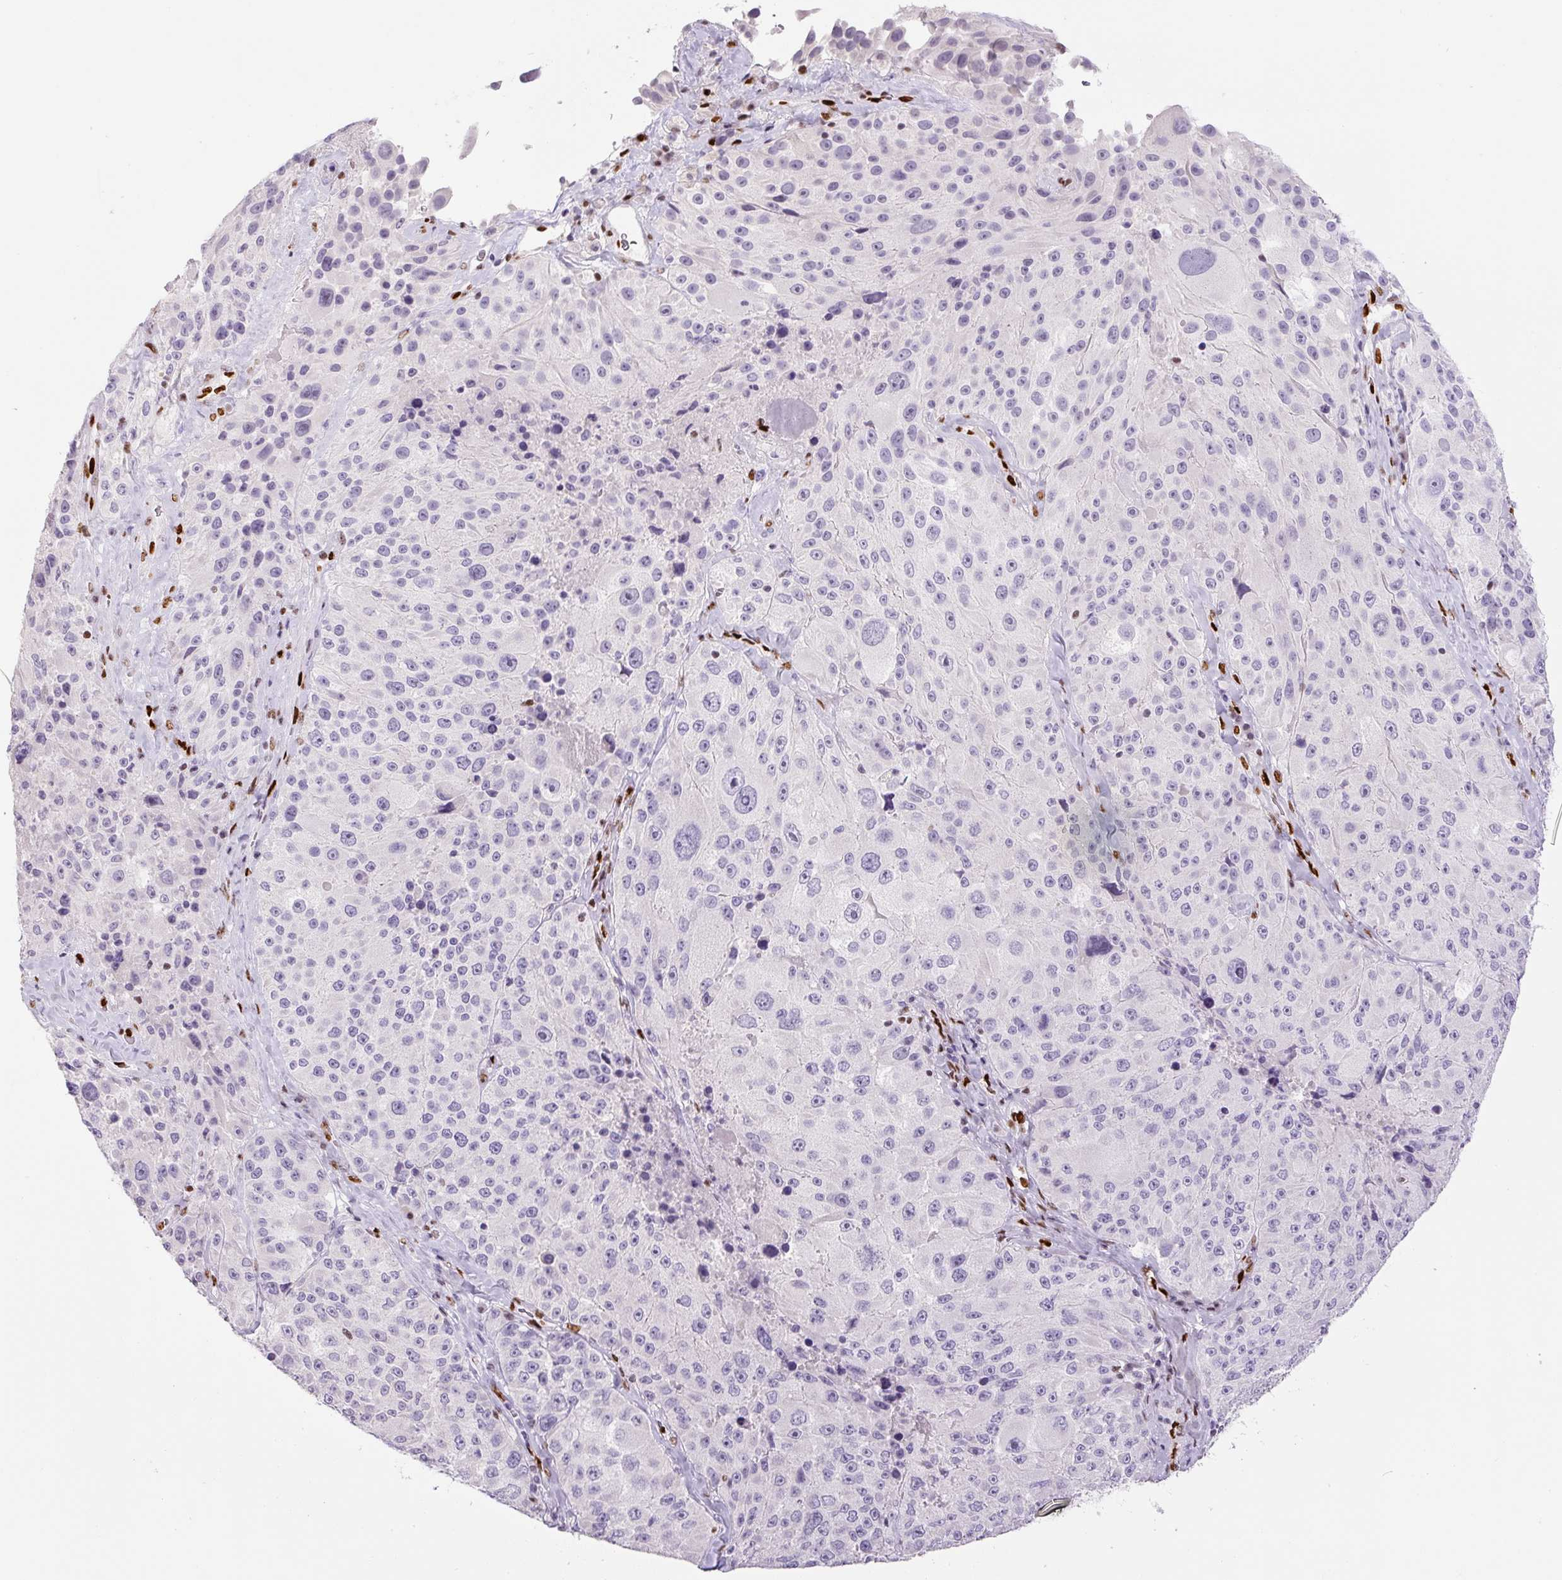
{"staining": {"intensity": "negative", "quantity": "none", "location": "none"}, "tissue": "melanoma", "cell_type": "Tumor cells", "image_type": "cancer", "snomed": [{"axis": "morphology", "description": "Malignant melanoma, Metastatic site"}, {"axis": "topography", "description": "Lymph node"}], "caption": "Immunohistochemical staining of human malignant melanoma (metastatic site) displays no significant positivity in tumor cells.", "gene": "ZEB1", "patient": {"sex": "male", "age": 62}}